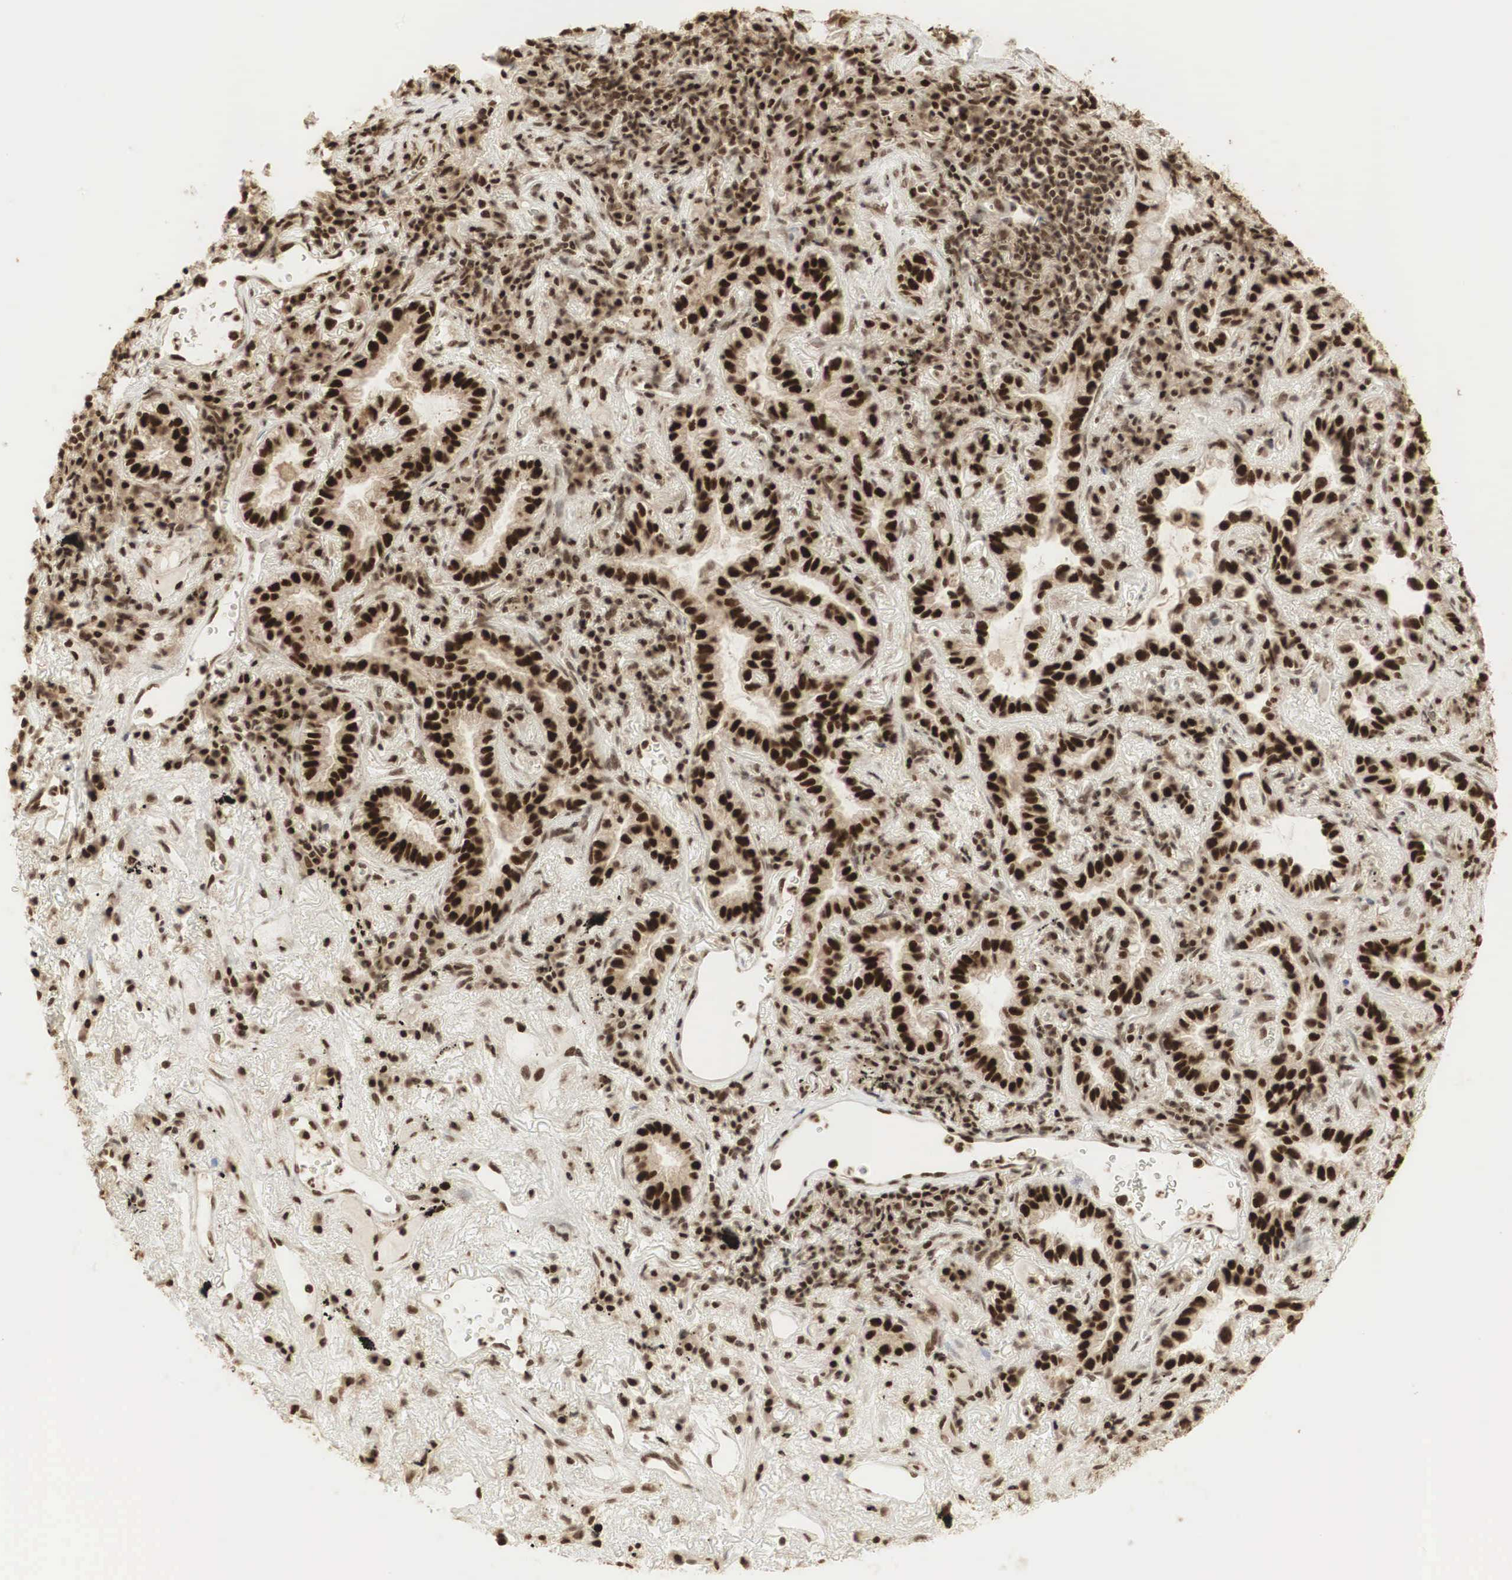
{"staining": {"intensity": "strong", "quantity": ">75%", "location": "cytoplasmic/membranous,nuclear"}, "tissue": "lung cancer", "cell_type": "Tumor cells", "image_type": "cancer", "snomed": [{"axis": "morphology", "description": "Adenocarcinoma, NOS"}, {"axis": "topography", "description": "Lung"}], "caption": "Protein expression analysis of human lung adenocarcinoma reveals strong cytoplasmic/membranous and nuclear positivity in approximately >75% of tumor cells.", "gene": "RNF113A", "patient": {"sex": "female", "age": 50}}